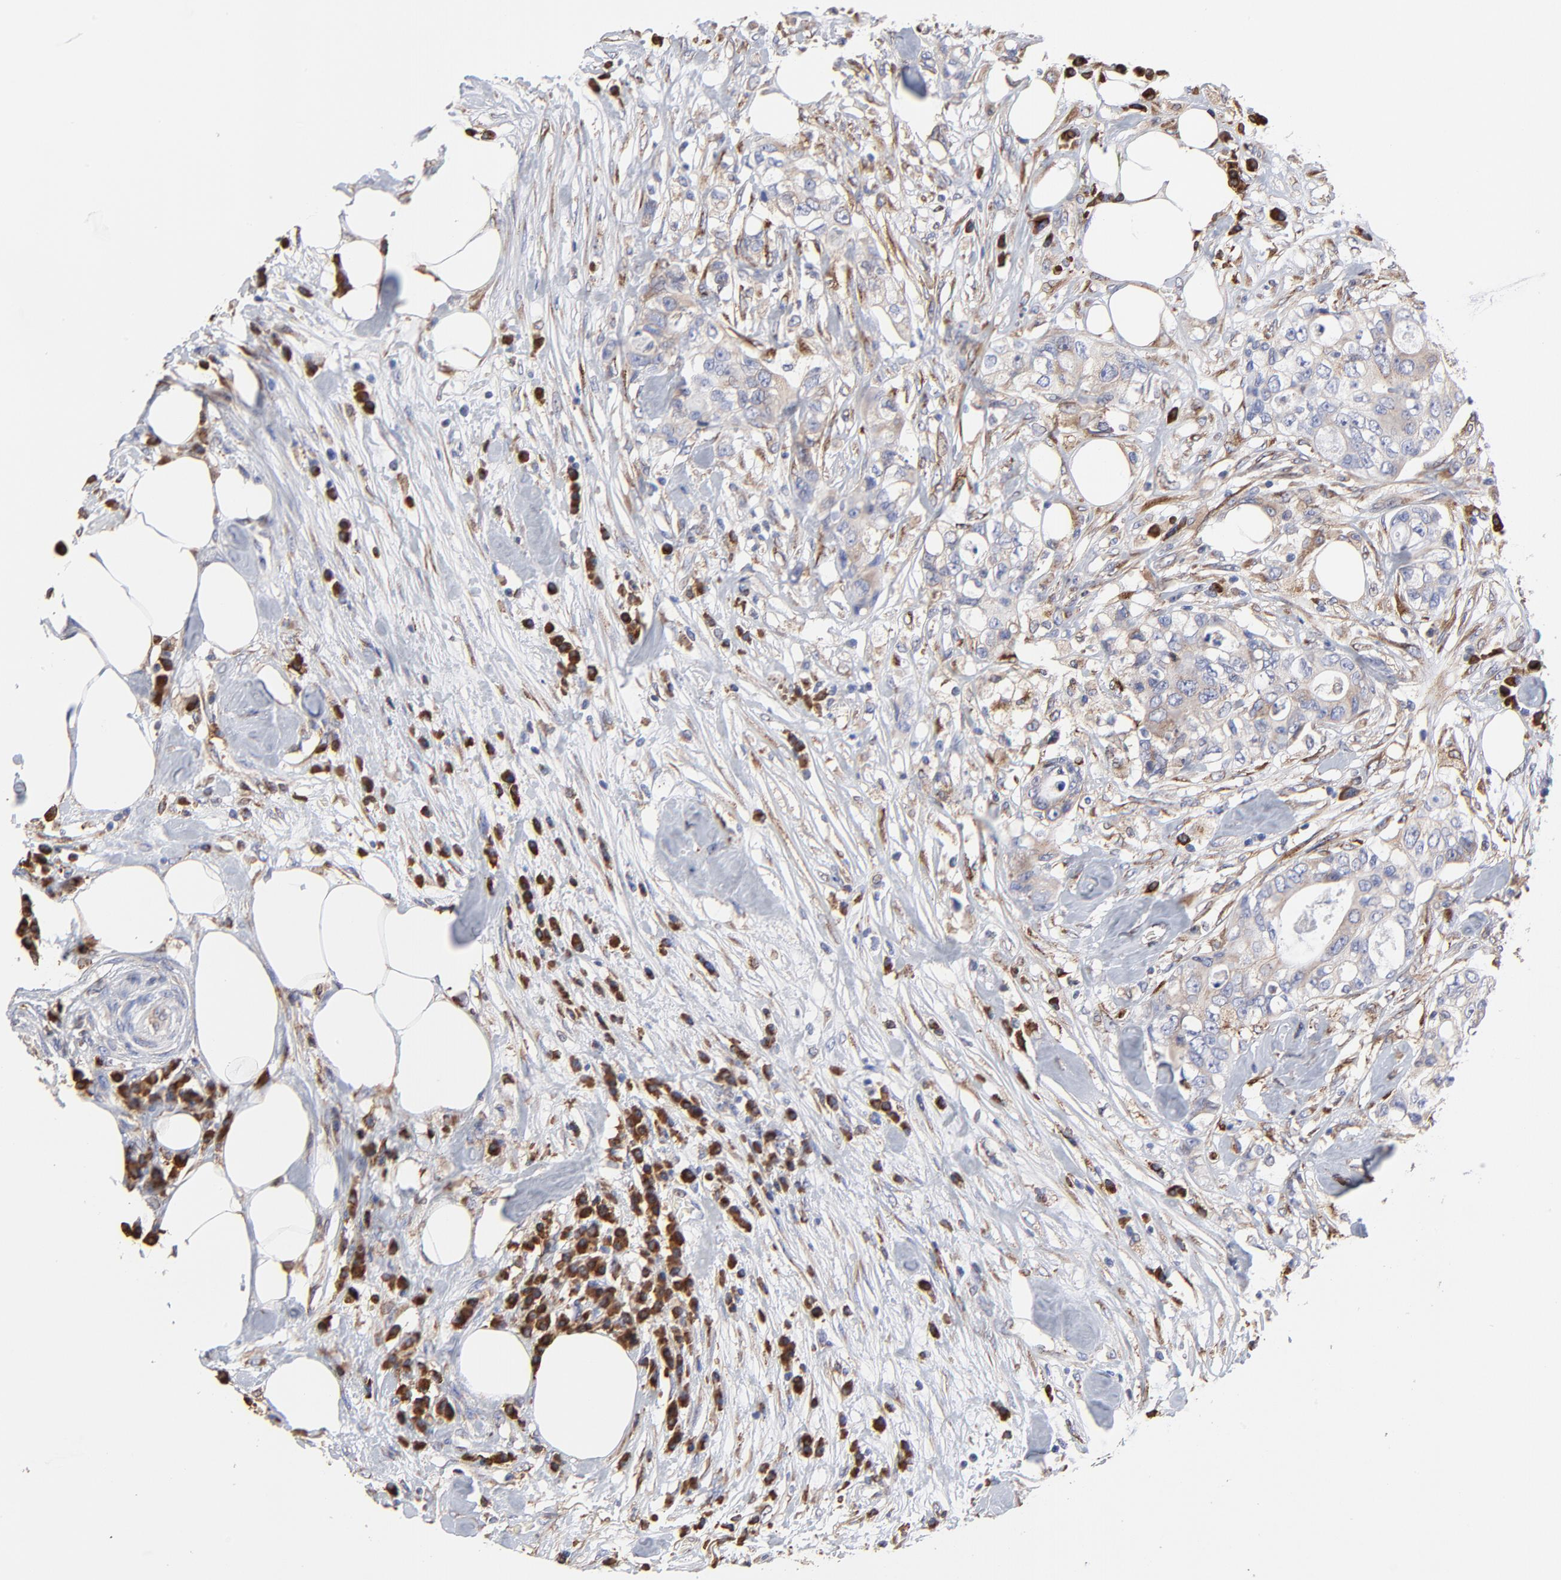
{"staining": {"intensity": "weak", "quantity": "25%-75%", "location": "cytoplasmic/membranous"}, "tissue": "colorectal cancer", "cell_type": "Tumor cells", "image_type": "cancer", "snomed": [{"axis": "morphology", "description": "Adenocarcinoma, NOS"}, {"axis": "topography", "description": "Rectum"}], "caption": "Tumor cells show weak cytoplasmic/membranous positivity in approximately 25%-75% of cells in colorectal adenocarcinoma. The staining is performed using DAB (3,3'-diaminobenzidine) brown chromogen to label protein expression. The nuclei are counter-stained blue using hematoxylin.", "gene": "LMAN1", "patient": {"sex": "female", "age": 57}}